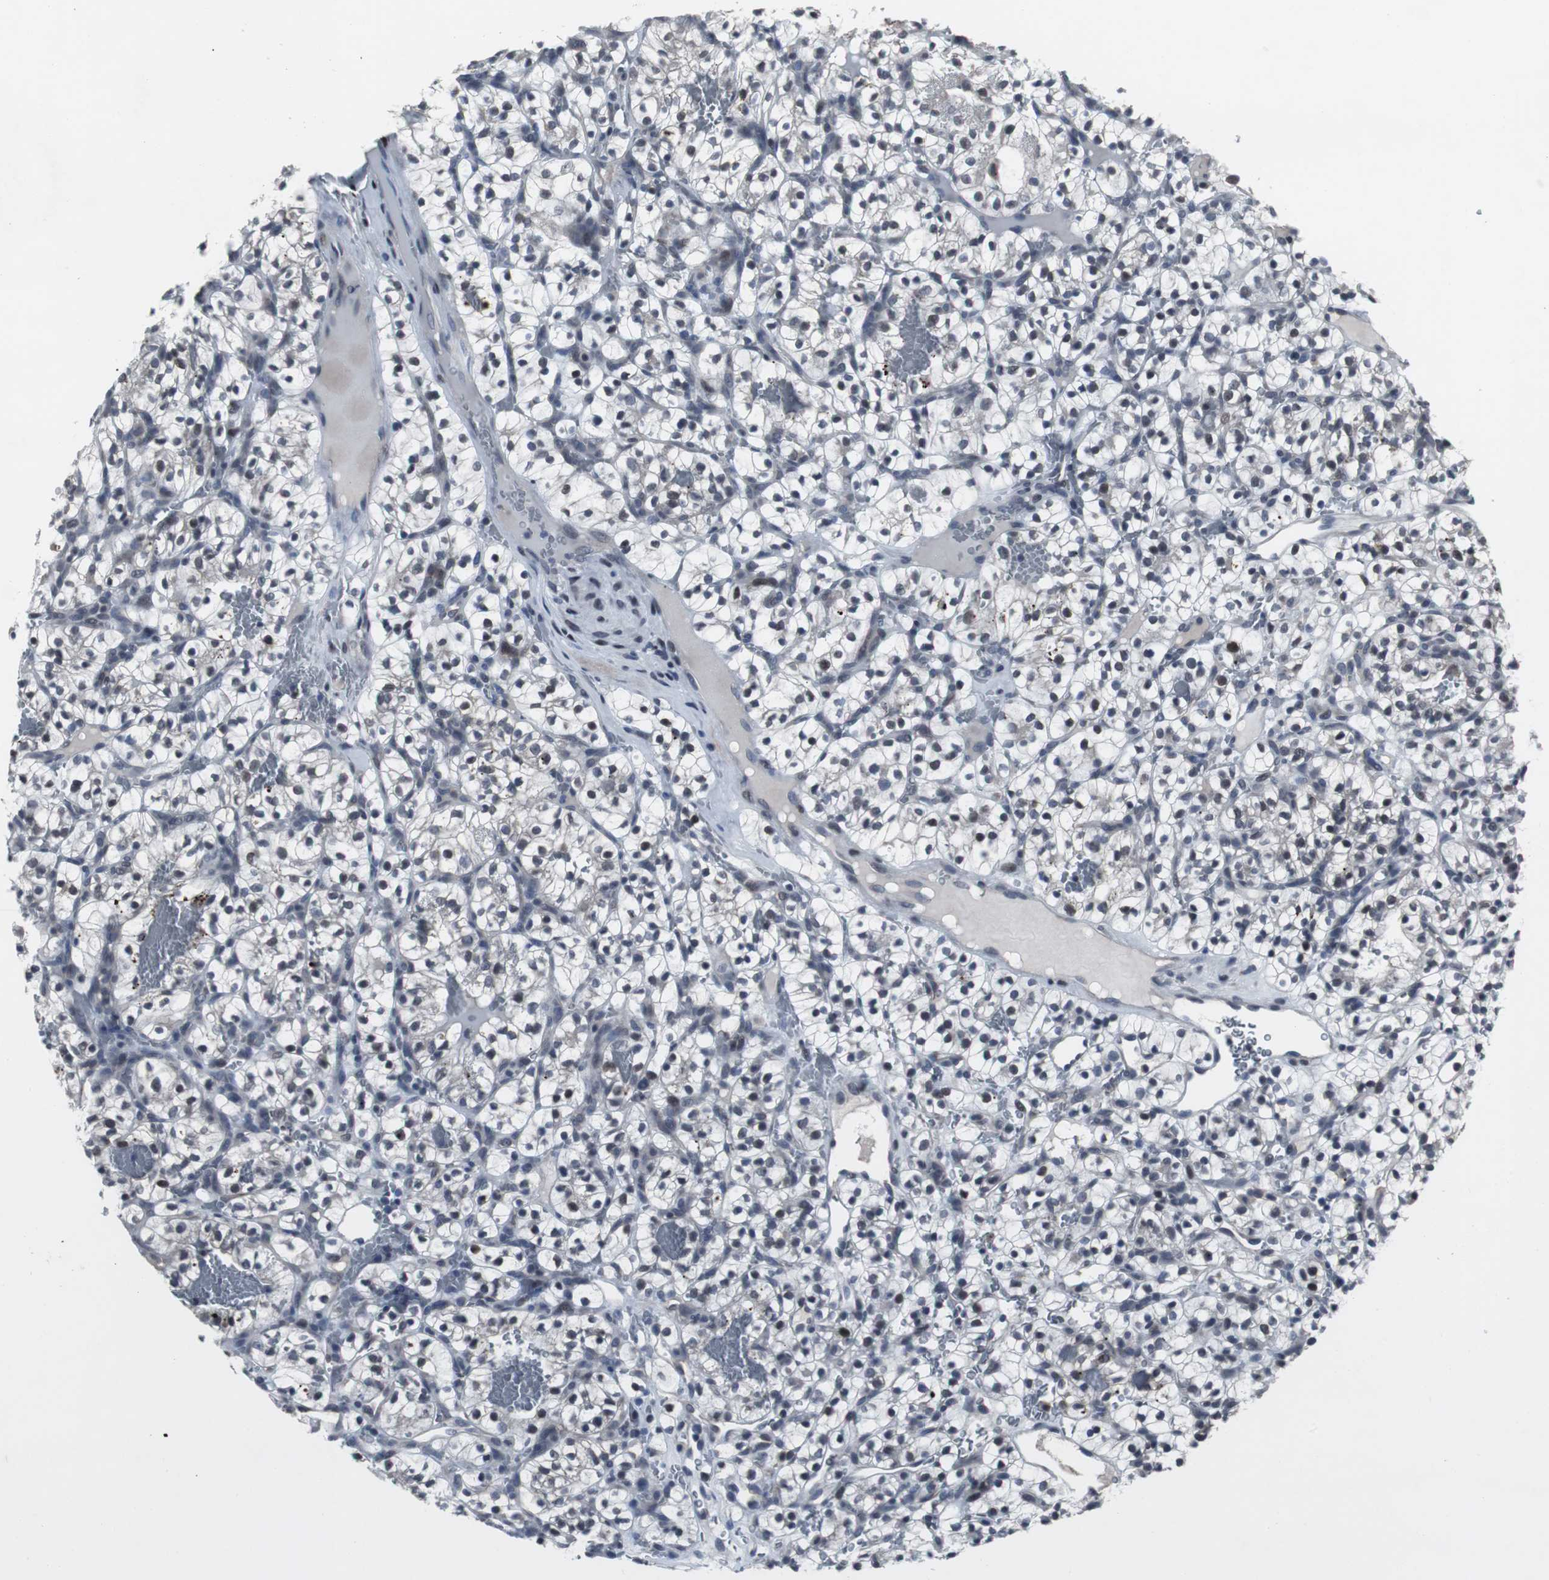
{"staining": {"intensity": "strong", "quantity": "<25%", "location": "nuclear"}, "tissue": "renal cancer", "cell_type": "Tumor cells", "image_type": "cancer", "snomed": [{"axis": "morphology", "description": "Adenocarcinoma, NOS"}, {"axis": "topography", "description": "Kidney"}], "caption": "Brown immunohistochemical staining in renal adenocarcinoma displays strong nuclear positivity in about <25% of tumor cells. (DAB (3,3'-diaminobenzidine) IHC with brightfield microscopy, high magnification).", "gene": "FOXP4", "patient": {"sex": "female", "age": 57}}